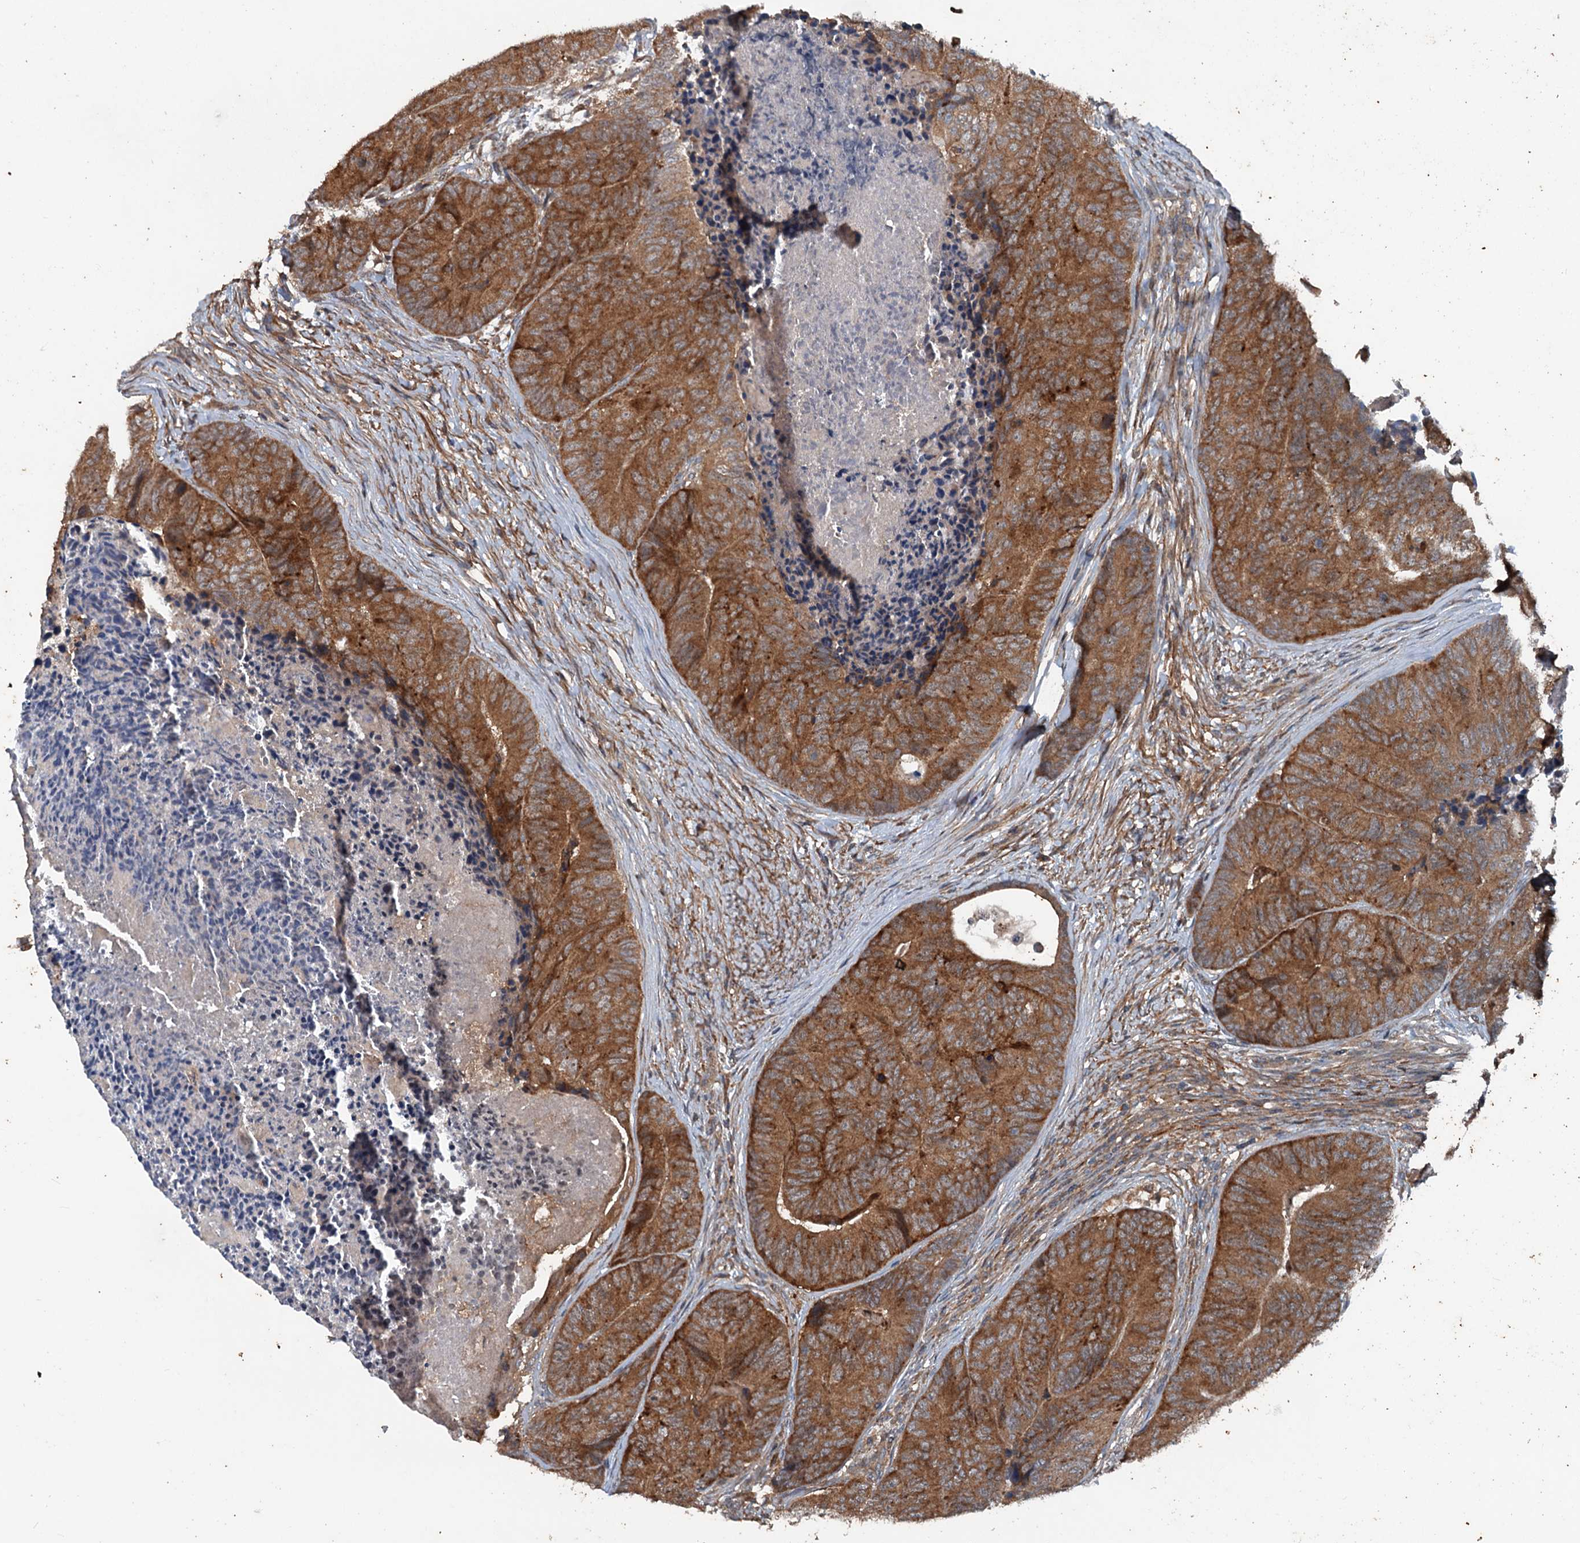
{"staining": {"intensity": "strong", "quantity": ">75%", "location": "cytoplasmic/membranous"}, "tissue": "colorectal cancer", "cell_type": "Tumor cells", "image_type": "cancer", "snomed": [{"axis": "morphology", "description": "Adenocarcinoma, NOS"}, {"axis": "topography", "description": "Colon"}], "caption": "Protein positivity by immunohistochemistry demonstrates strong cytoplasmic/membranous positivity in approximately >75% of tumor cells in colorectal cancer.", "gene": "TEDC1", "patient": {"sex": "female", "age": 67}}